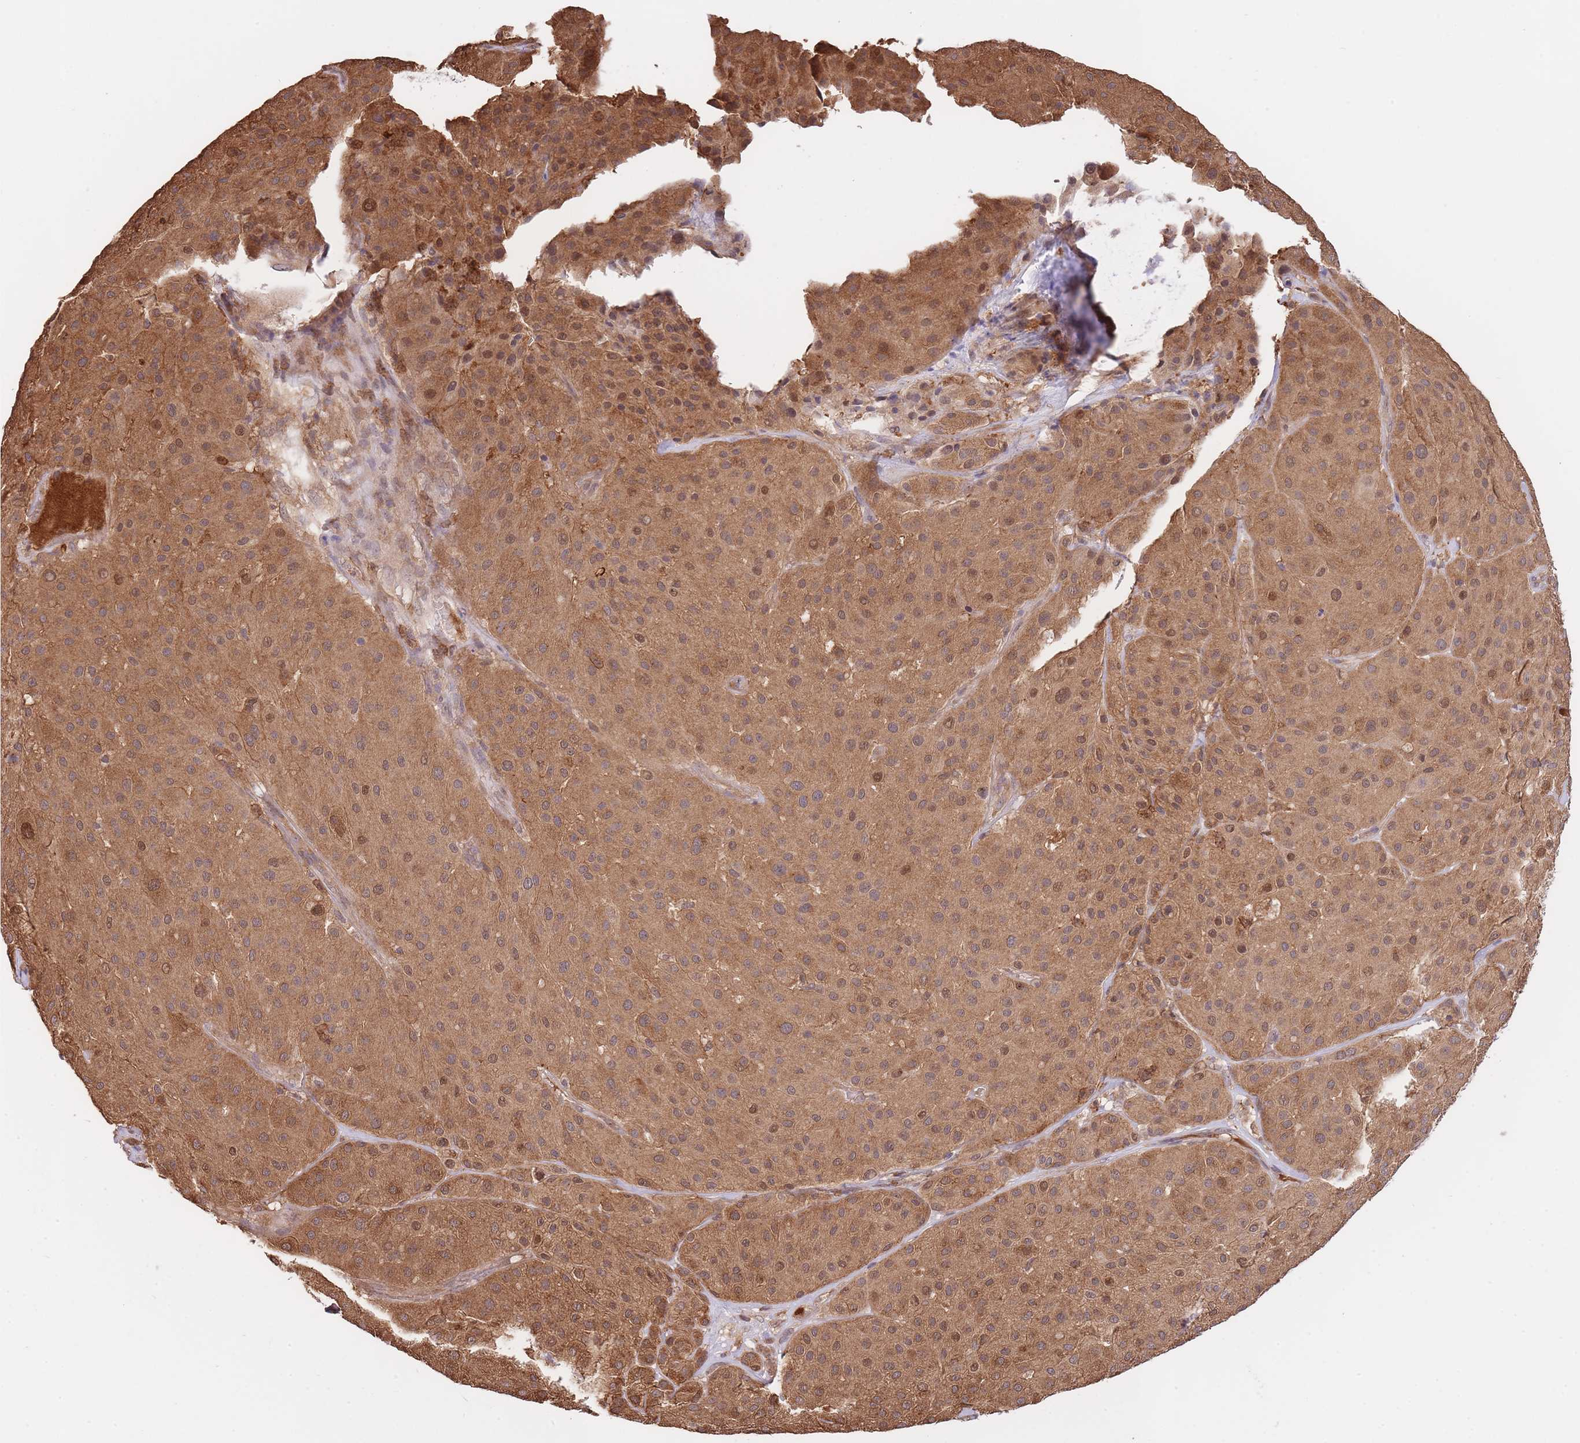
{"staining": {"intensity": "moderate", "quantity": ">75%", "location": "cytoplasmic/membranous"}, "tissue": "melanoma", "cell_type": "Tumor cells", "image_type": "cancer", "snomed": [{"axis": "morphology", "description": "Malignant melanoma, Metastatic site"}, {"axis": "topography", "description": "Smooth muscle"}], "caption": "Tumor cells demonstrate moderate cytoplasmic/membranous positivity in about >75% of cells in malignant melanoma (metastatic site). Nuclei are stained in blue.", "gene": "ZNF304", "patient": {"sex": "male", "age": 41}}